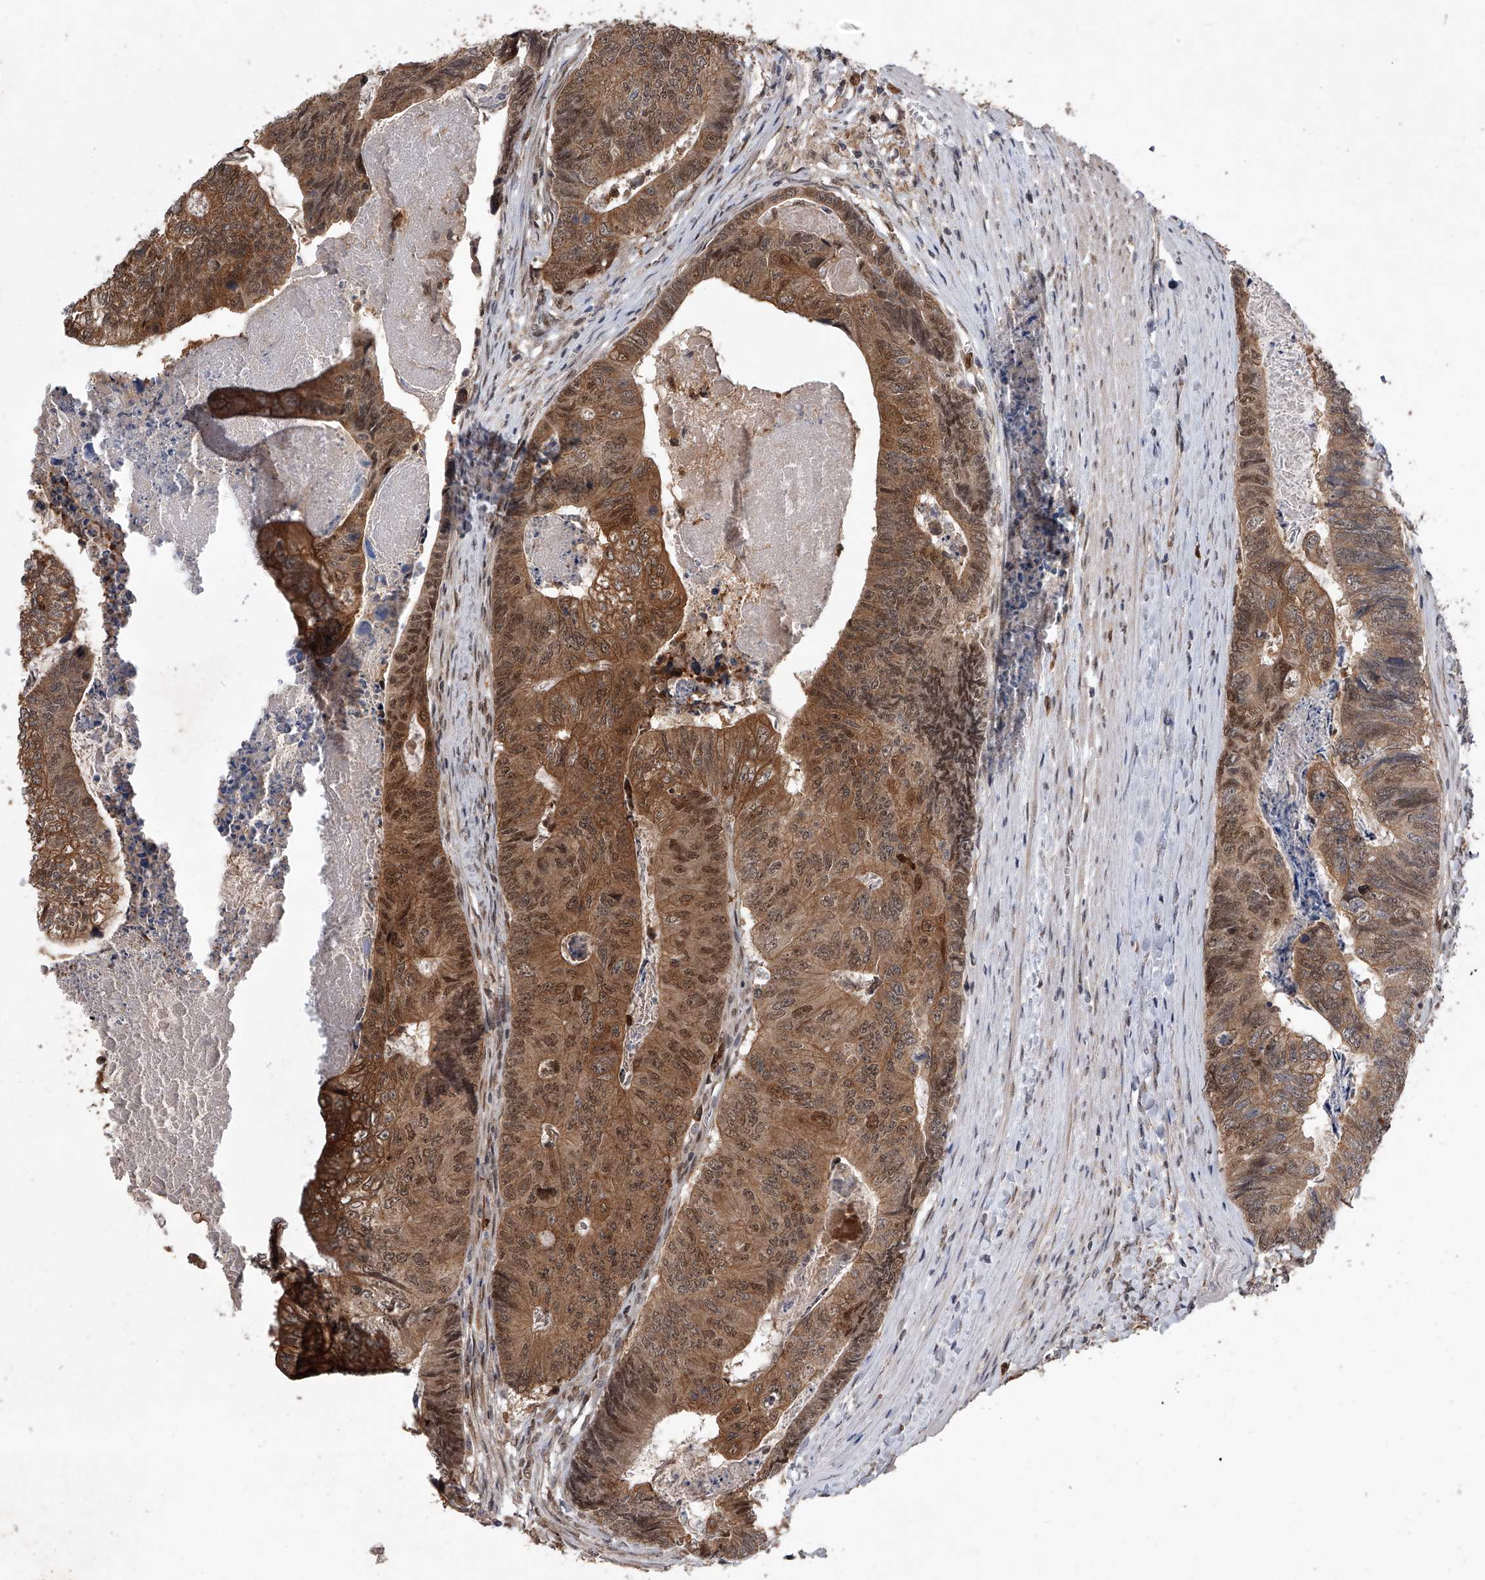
{"staining": {"intensity": "moderate", "quantity": ">75%", "location": "cytoplasmic/membranous,nuclear"}, "tissue": "colorectal cancer", "cell_type": "Tumor cells", "image_type": "cancer", "snomed": [{"axis": "morphology", "description": "Adenocarcinoma, NOS"}, {"axis": "topography", "description": "Colon"}], "caption": "High-power microscopy captured an immunohistochemistry (IHC) micrograph of colorectal cancer, revealing moderate cytoplasmic/membranous and nuclear expression in approximately >75% of tumor cells.", "gene": "BHLHE23", "patient": {"sex": "female", "age": 67}}